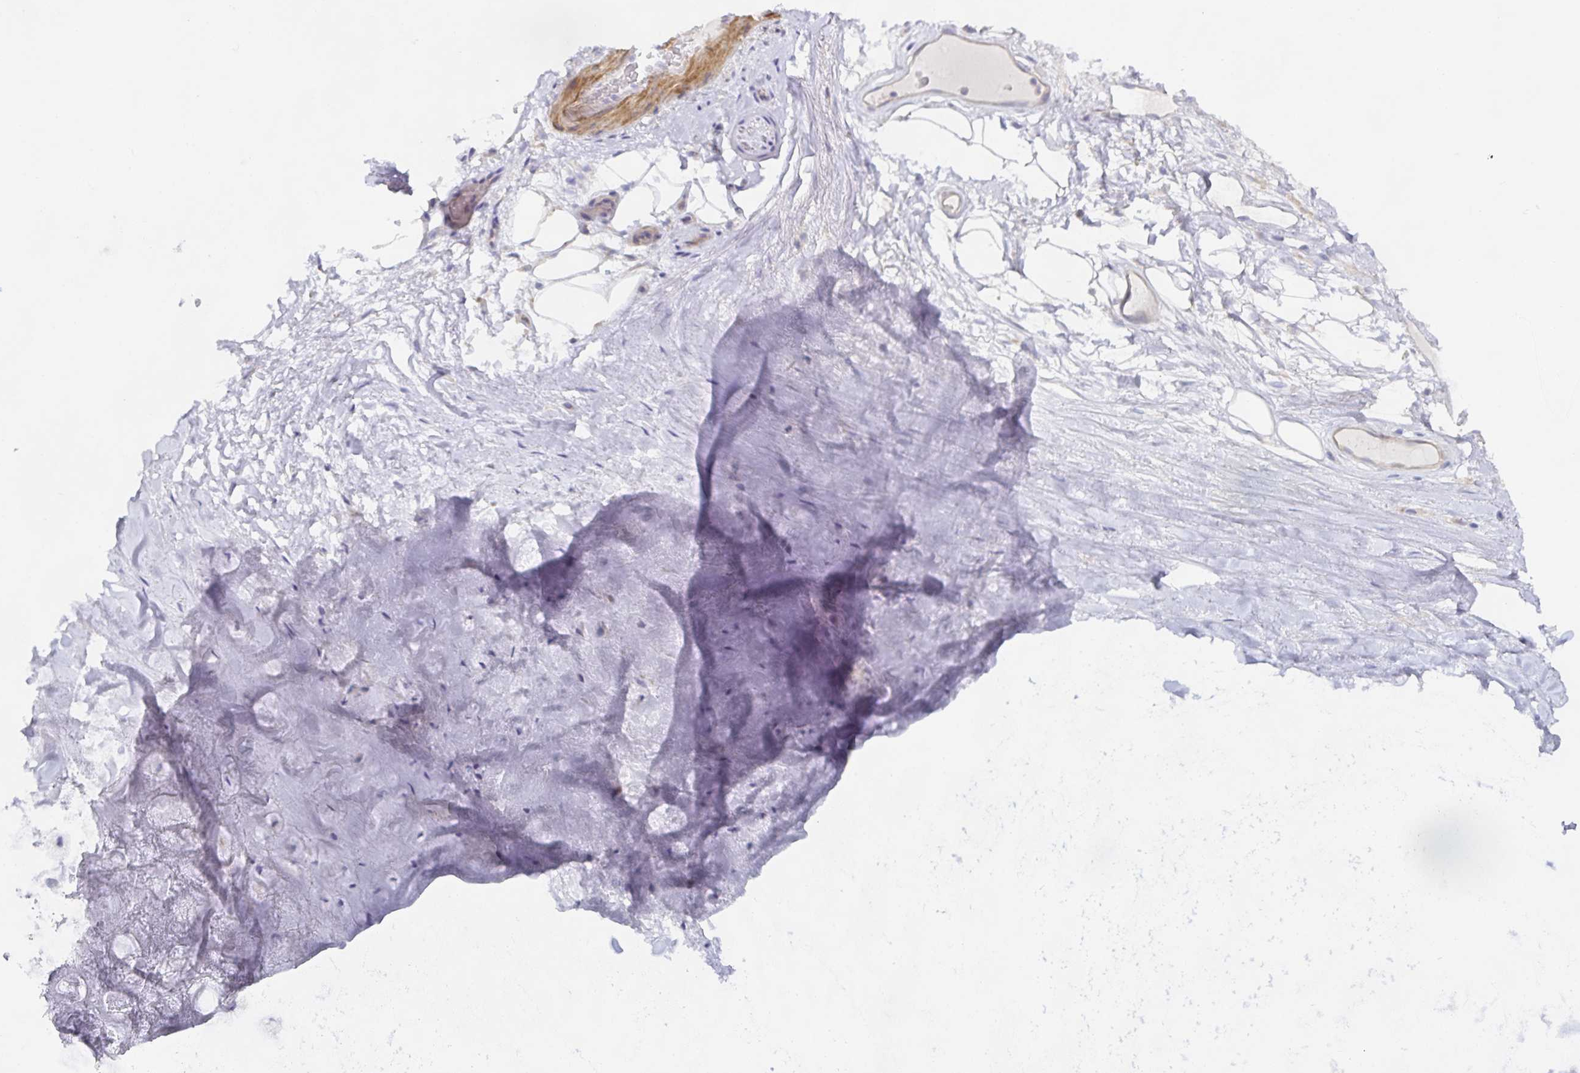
{"staining": {"intensity": "negative", "quantity": "none", "location": "none"}, "tissue": "adipose tissue", "cell_type": "Adipocytes", "image_type": "normal", "snomed": [{"axis": "morphology", "description": "Normal tissue, NOS"}, {"axis": "topography", "description": "Lymph node"}, {"axis": "topography", "description": "Cartilage tissue"}, {"axis": "topography", "description": "Nasopharynx"}], "caption": "This is an immunohistochemistry (IHC) image of benign human adipose tissue. There is no expression in adipocytes.", "gene": "METTL22", "patient": {"sex": "male", "age": 63}}